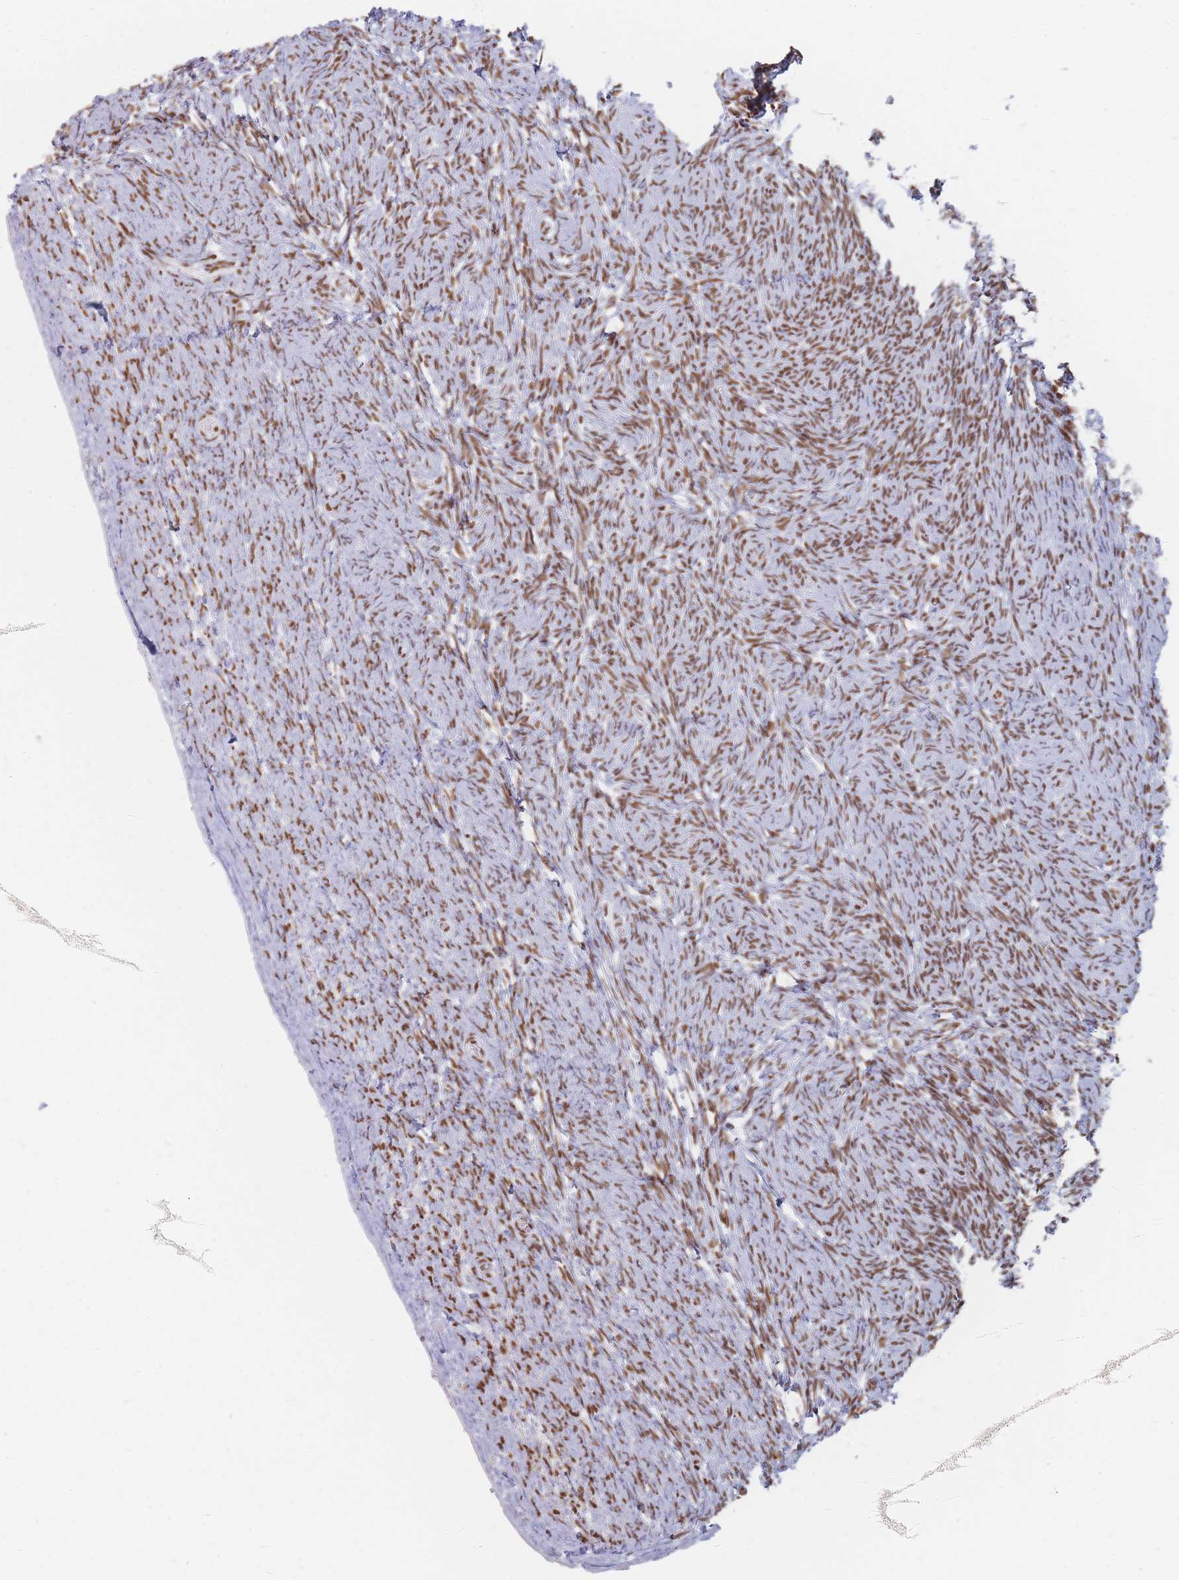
{"staining": {"intensity": "moderate", "quantity": ">75%", "location": "nuclear"}, "tissue": "ovary", "cell_type": "Follicle cells", "image_type": "normal", "snomed": [{"axis": "morphology", "description": "Normal tissue, NOS"}, {"axis": "topography", "description": "Ovary"}], "caption": "Follicle cells show medium levels of moderate nuclear expression in approximately >75% of cells in benign human ovary.", "gene": "SAFB2", "patient": {"sex": "female", "age": 44}}